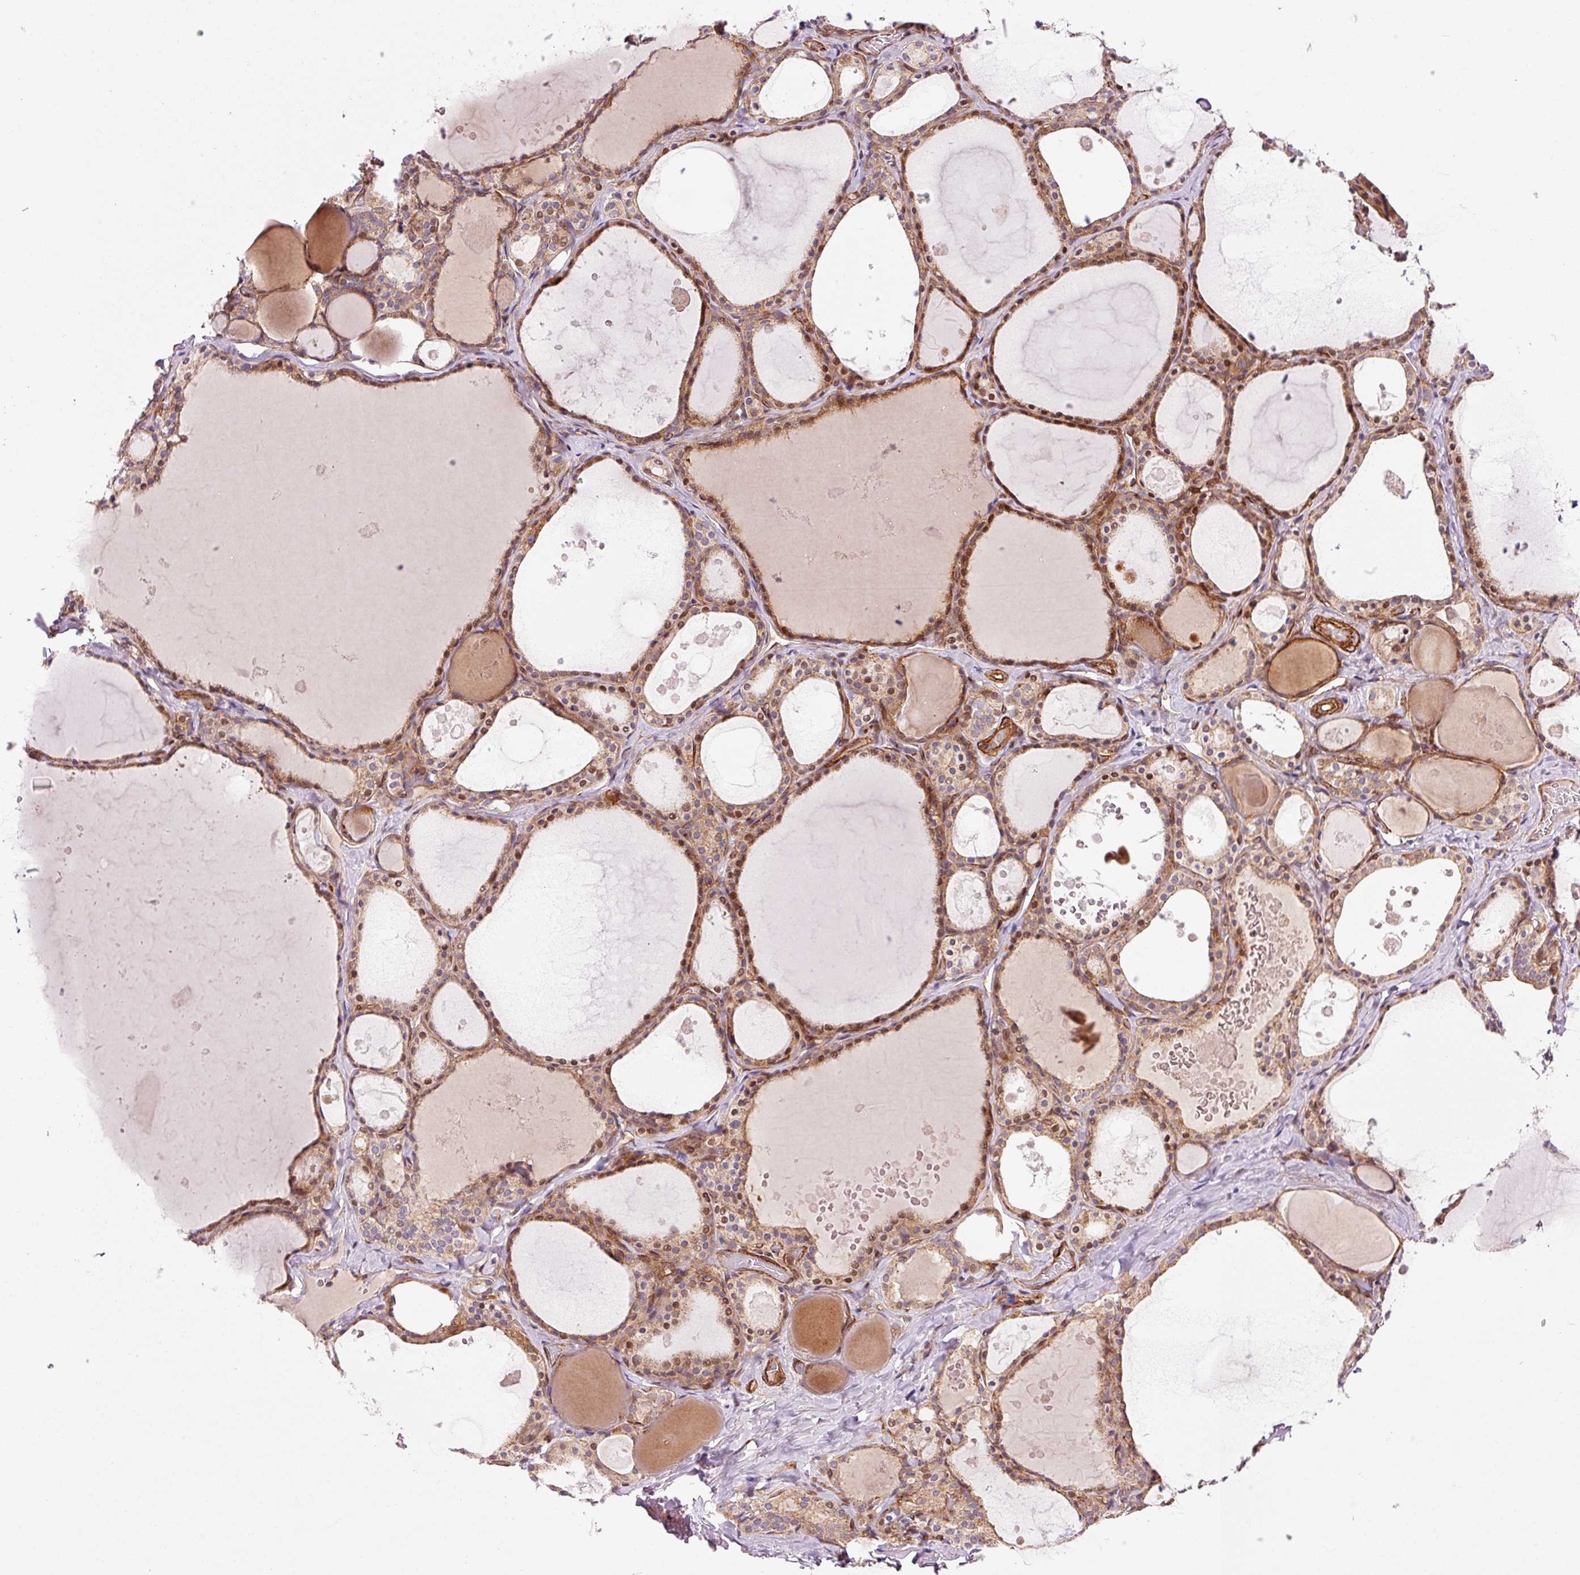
{"staining": {"intensity": "strong", "quantity": ">75%", "location": "cytoplasmic/membranous,nuclear"}, "tissue": "thyroid gland", "cell_type": "Glandular cells", "image_type": "normal", "snomed": [{"axis": "morphology", "description": "Normal tissue, NOS"}, {"axis": "topography", "description": "Thyroid gland"}], "caption": "Immunohistochemistry (IHC) of normal thyroid gland reveals high levels of strong cytoplasmic/membranous,nuclear positivity in about >75% of glandular cells. (DAB = brown stain, brightfield microscopy at high magnification).", "gene": "LIMK2", "patient": {"sex": "male", "age": 56}}